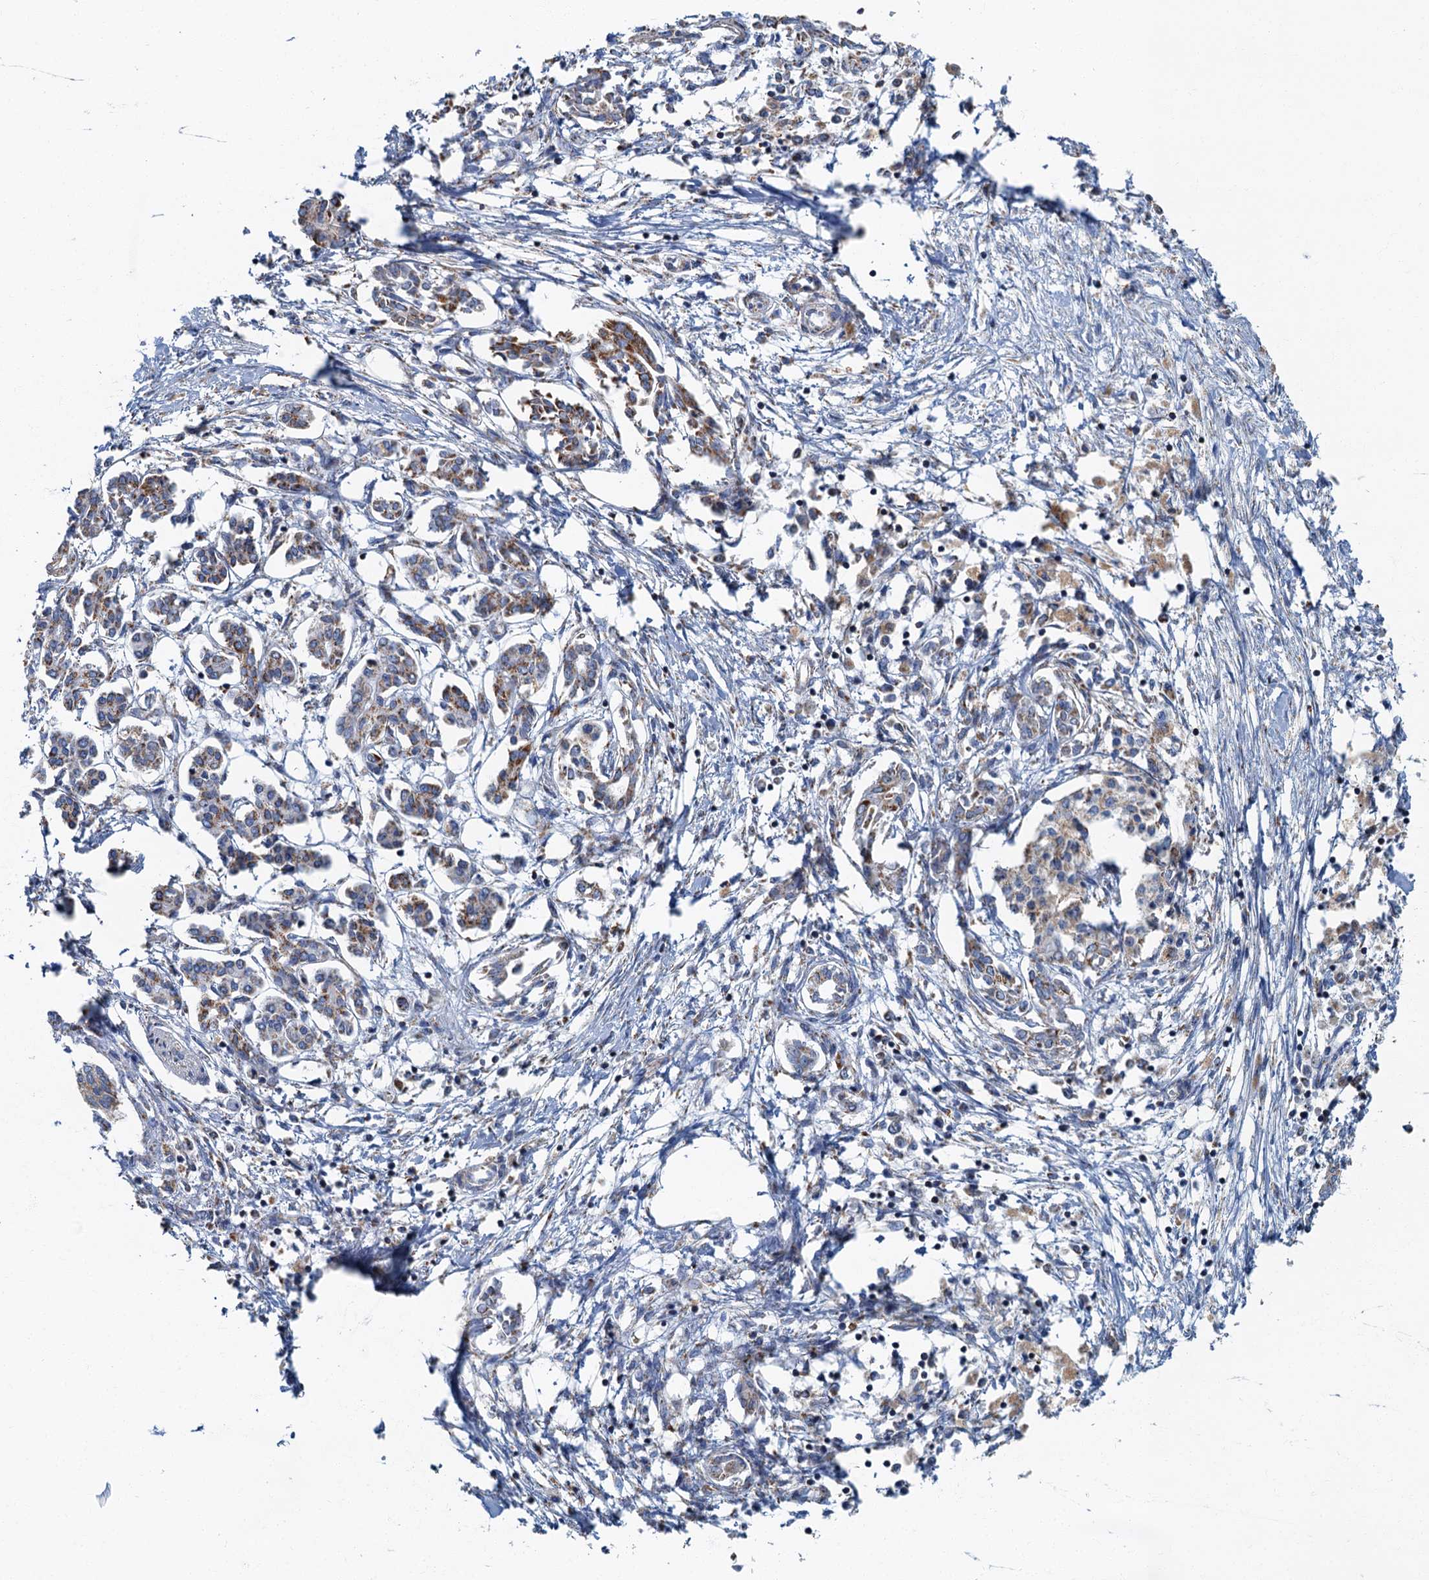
{"staining": {"intensity": "moderate", "quantity": "25%-75%", "location": "cytoplasmic/membranous"}, "tissue": "pancreatic cancer", "cell_type": "Tumor cells", "image_type": "cancer", "snomed": [{"axis": "morphology", "description": "Adenocarcinoma, NOS"}, {"axis": "topography", "description": "Pancreas"}], "caption": "DAB immunohistochemical staining of human pancreatic cancer reveals moderate cytoplasmic/membranous protein expression in approximately 25%-75% of tumor cells.", "gene": "RAD9B", "patient": {"sex": "female", "age": 50}}